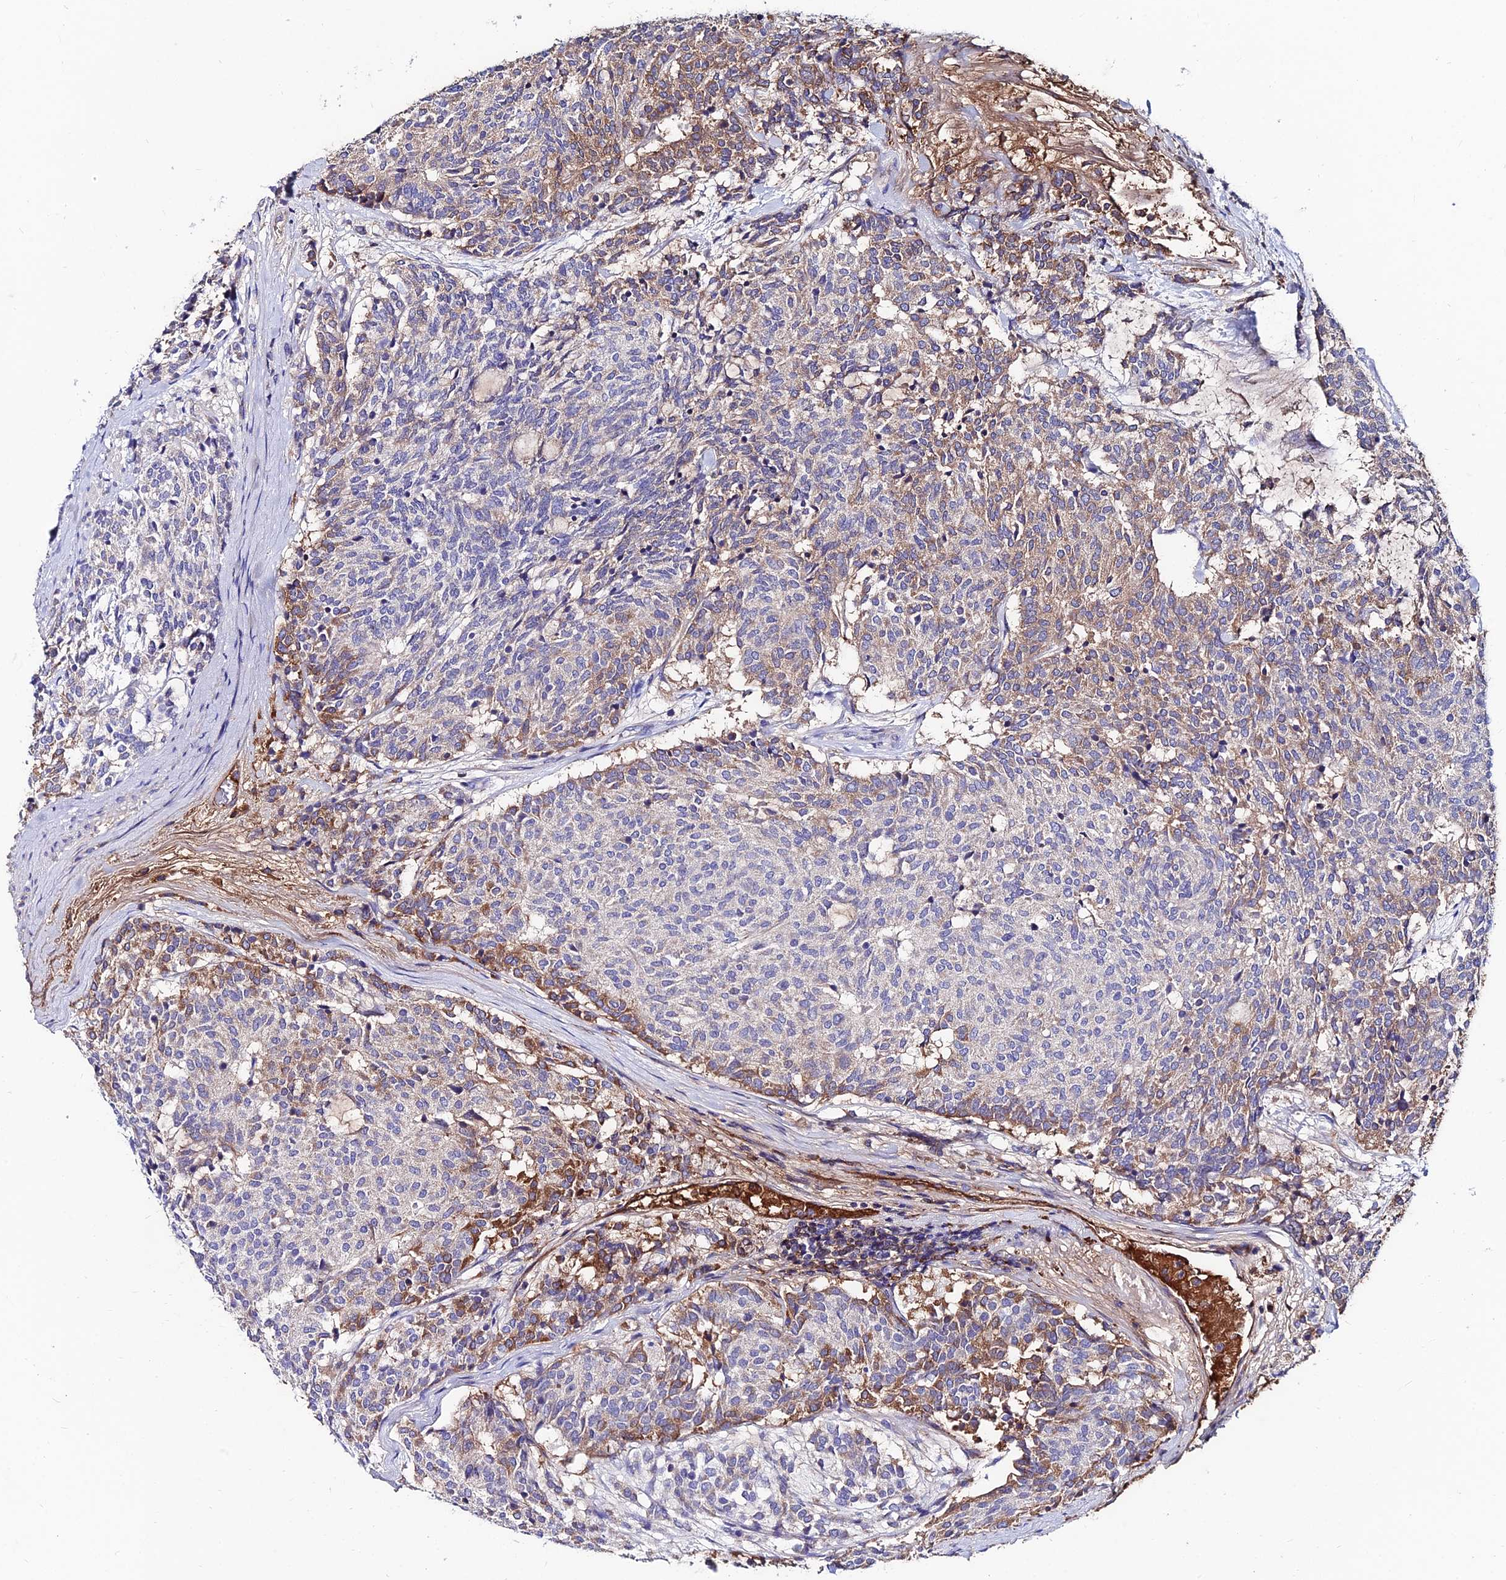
{"staining": {"intensity": "weak", "quantity": "25%-75%", "location": "cytoplasmic/membranous"}, "tissue": "carcinoid", "cell_type": "Tumor cells", "image_type": "cancer", "snomed": [{"axis": "morphology", "description": "Carcinoid, malignant, NOS"}, {"axis": "topography", "description": "Pancreas"}], "caption": "A brown stain labels weak cytoplasmic/membranous staining of a protein in human carcinoid tumor cells.", "gene": "SLC25A16", "patient": {"sex": "female", "age": 54}}